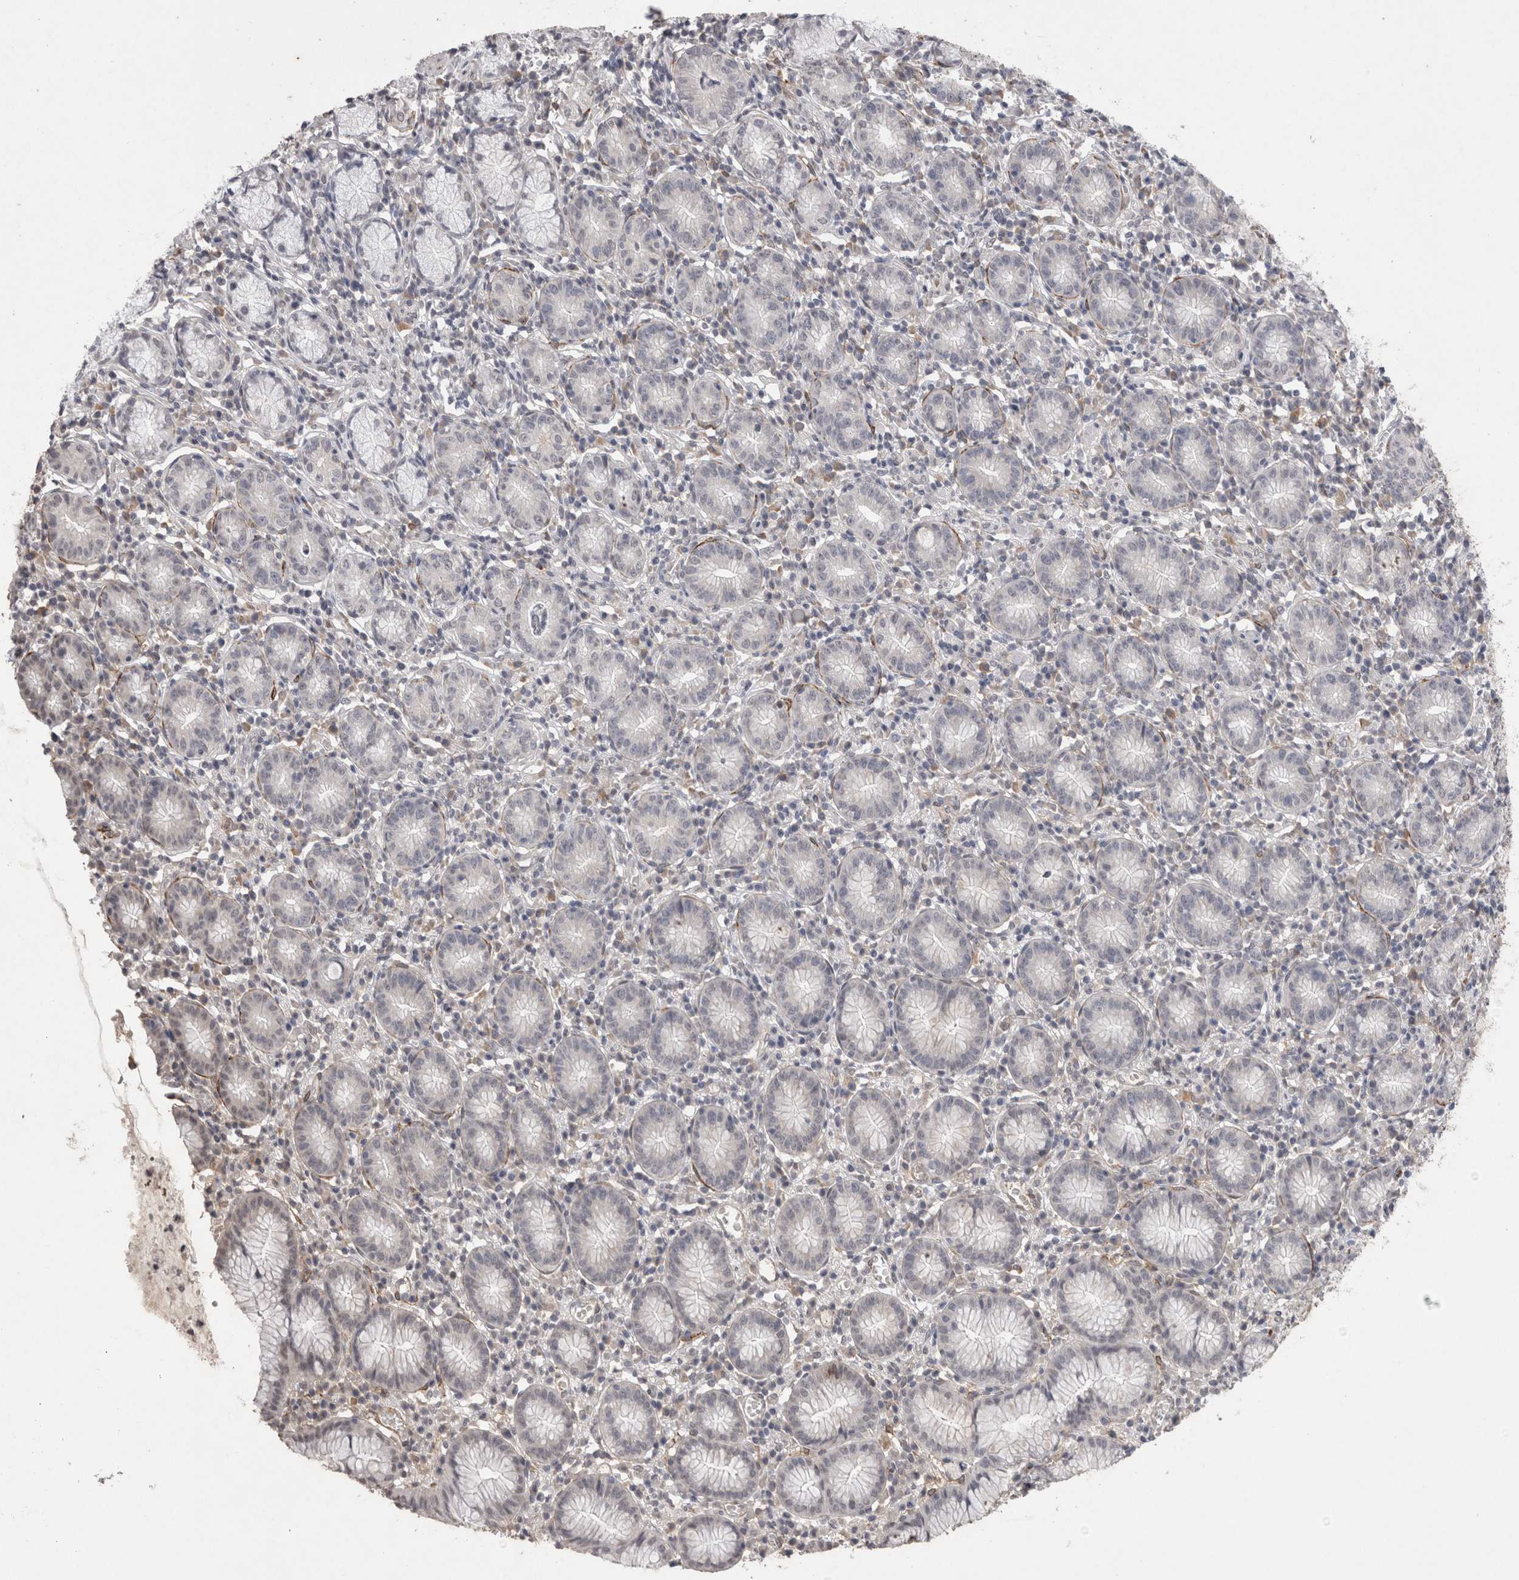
{"staining": {"intensity": "negative", "quantity": "none", "location": "none"}, "tissue": "stomach", "cell_type": "Glandular cells", "image_type": "normal", "snomed": [{"axis": "morphology", "description": "Normal tissue, NOS"}, {"axis": "topography", "description": "Stomach"}], "caption": "IHC micrograph of benign stomach stained for a protein (brown), which exhibits no positivity in glandular cells. The staining is performed using DAB brown chromogen with nuclei counter-stained in using hematoxylin.", "gene": "CDH13", "patient": {"sex": "male", "age": 55}}